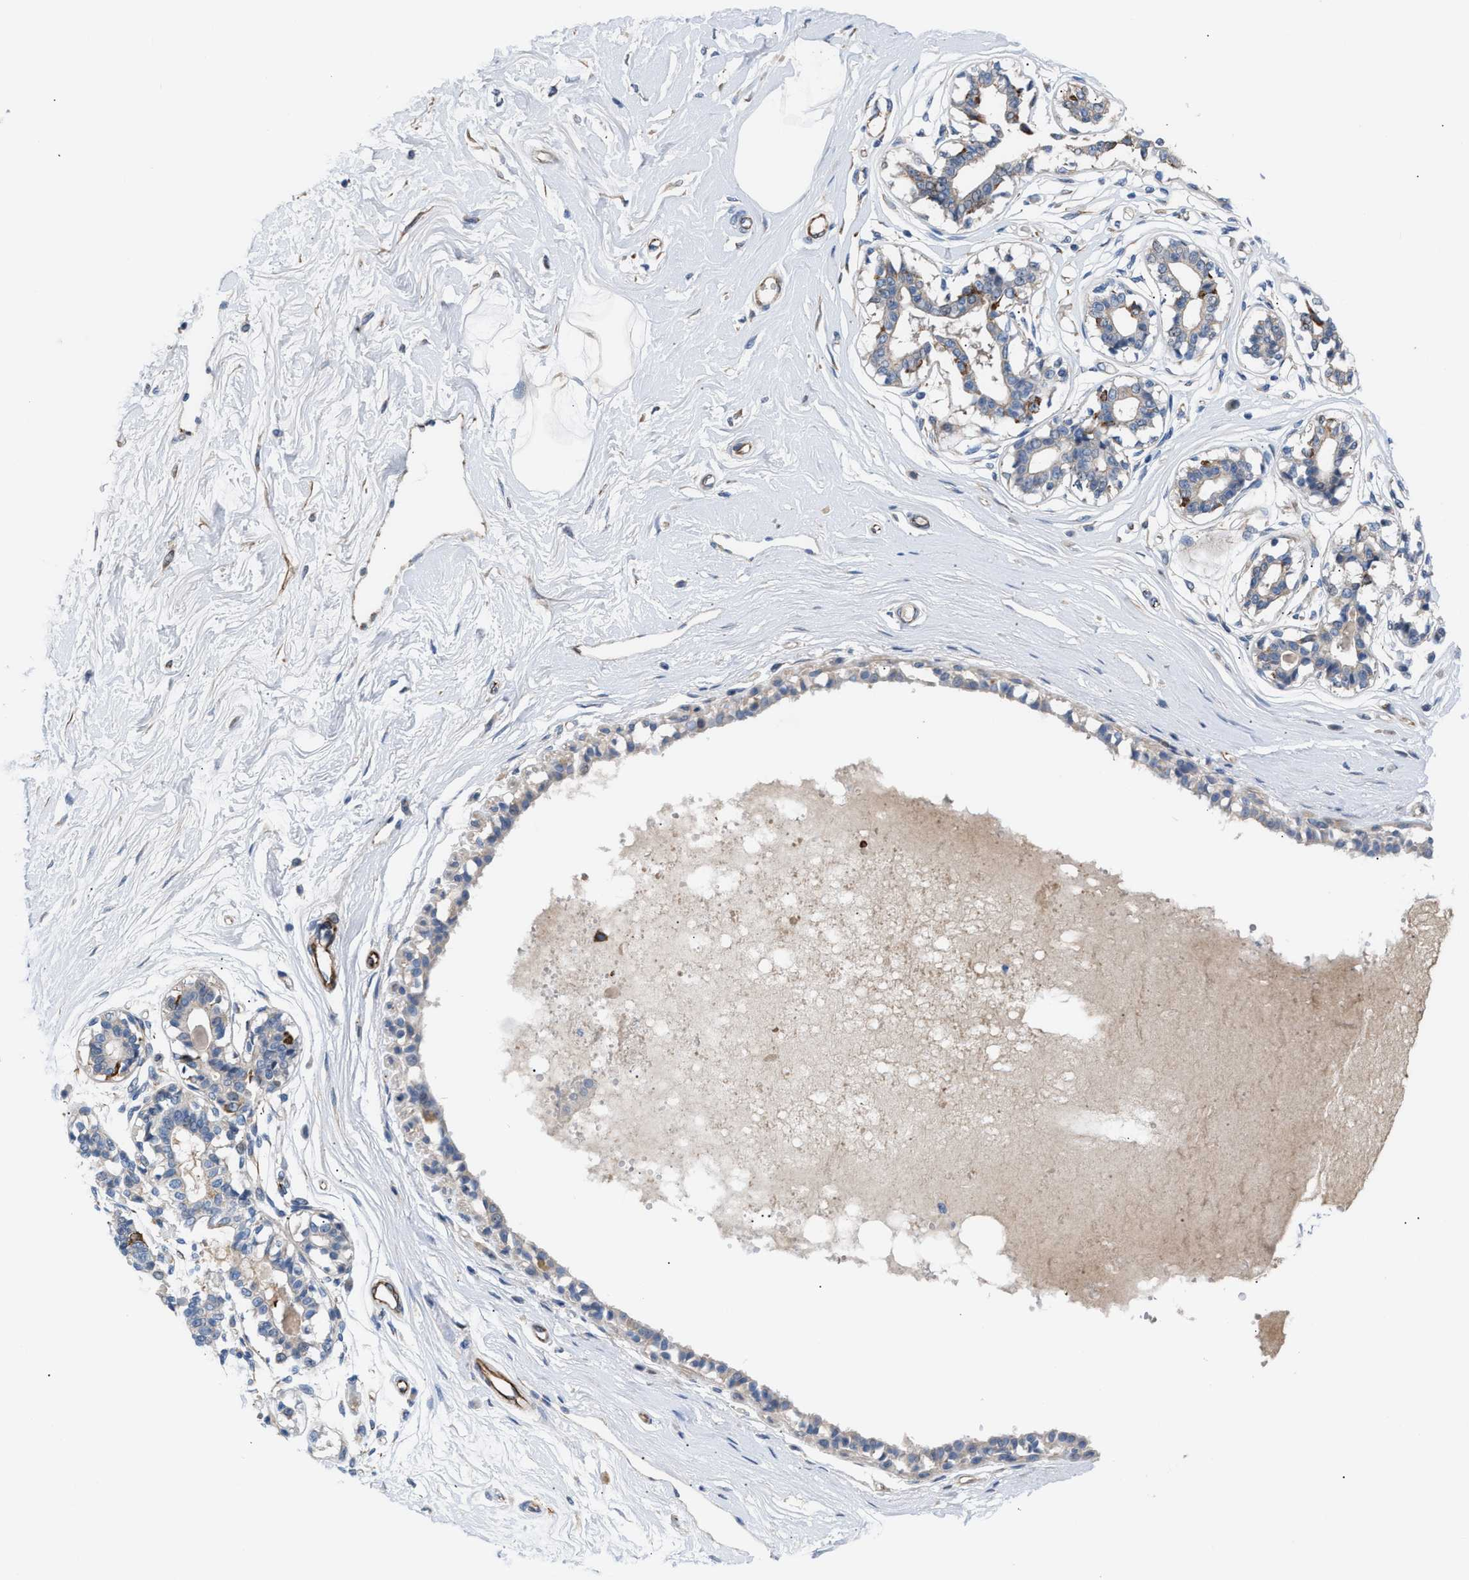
{"staining": {"intensity": "negative", "quantity": "none", "location": "none"}, "tissue": "breast", "cell_type": "Adipocytes", "image_type": "normal", "snomed": [{"axis": "morphology", "description": "Normal tissue, NOS"}, {"axis": "topography", "description": "Breast"}], "caption": "This is a image of immunohistochemistry (IHC) staining of normal breast, which shows no positivity in adipocytes. (Brightfield microscopy of DAB immunohistochemistry at high magnification).", "gene": "TFPI", "patient": {"sex": "female", "age": 45}}